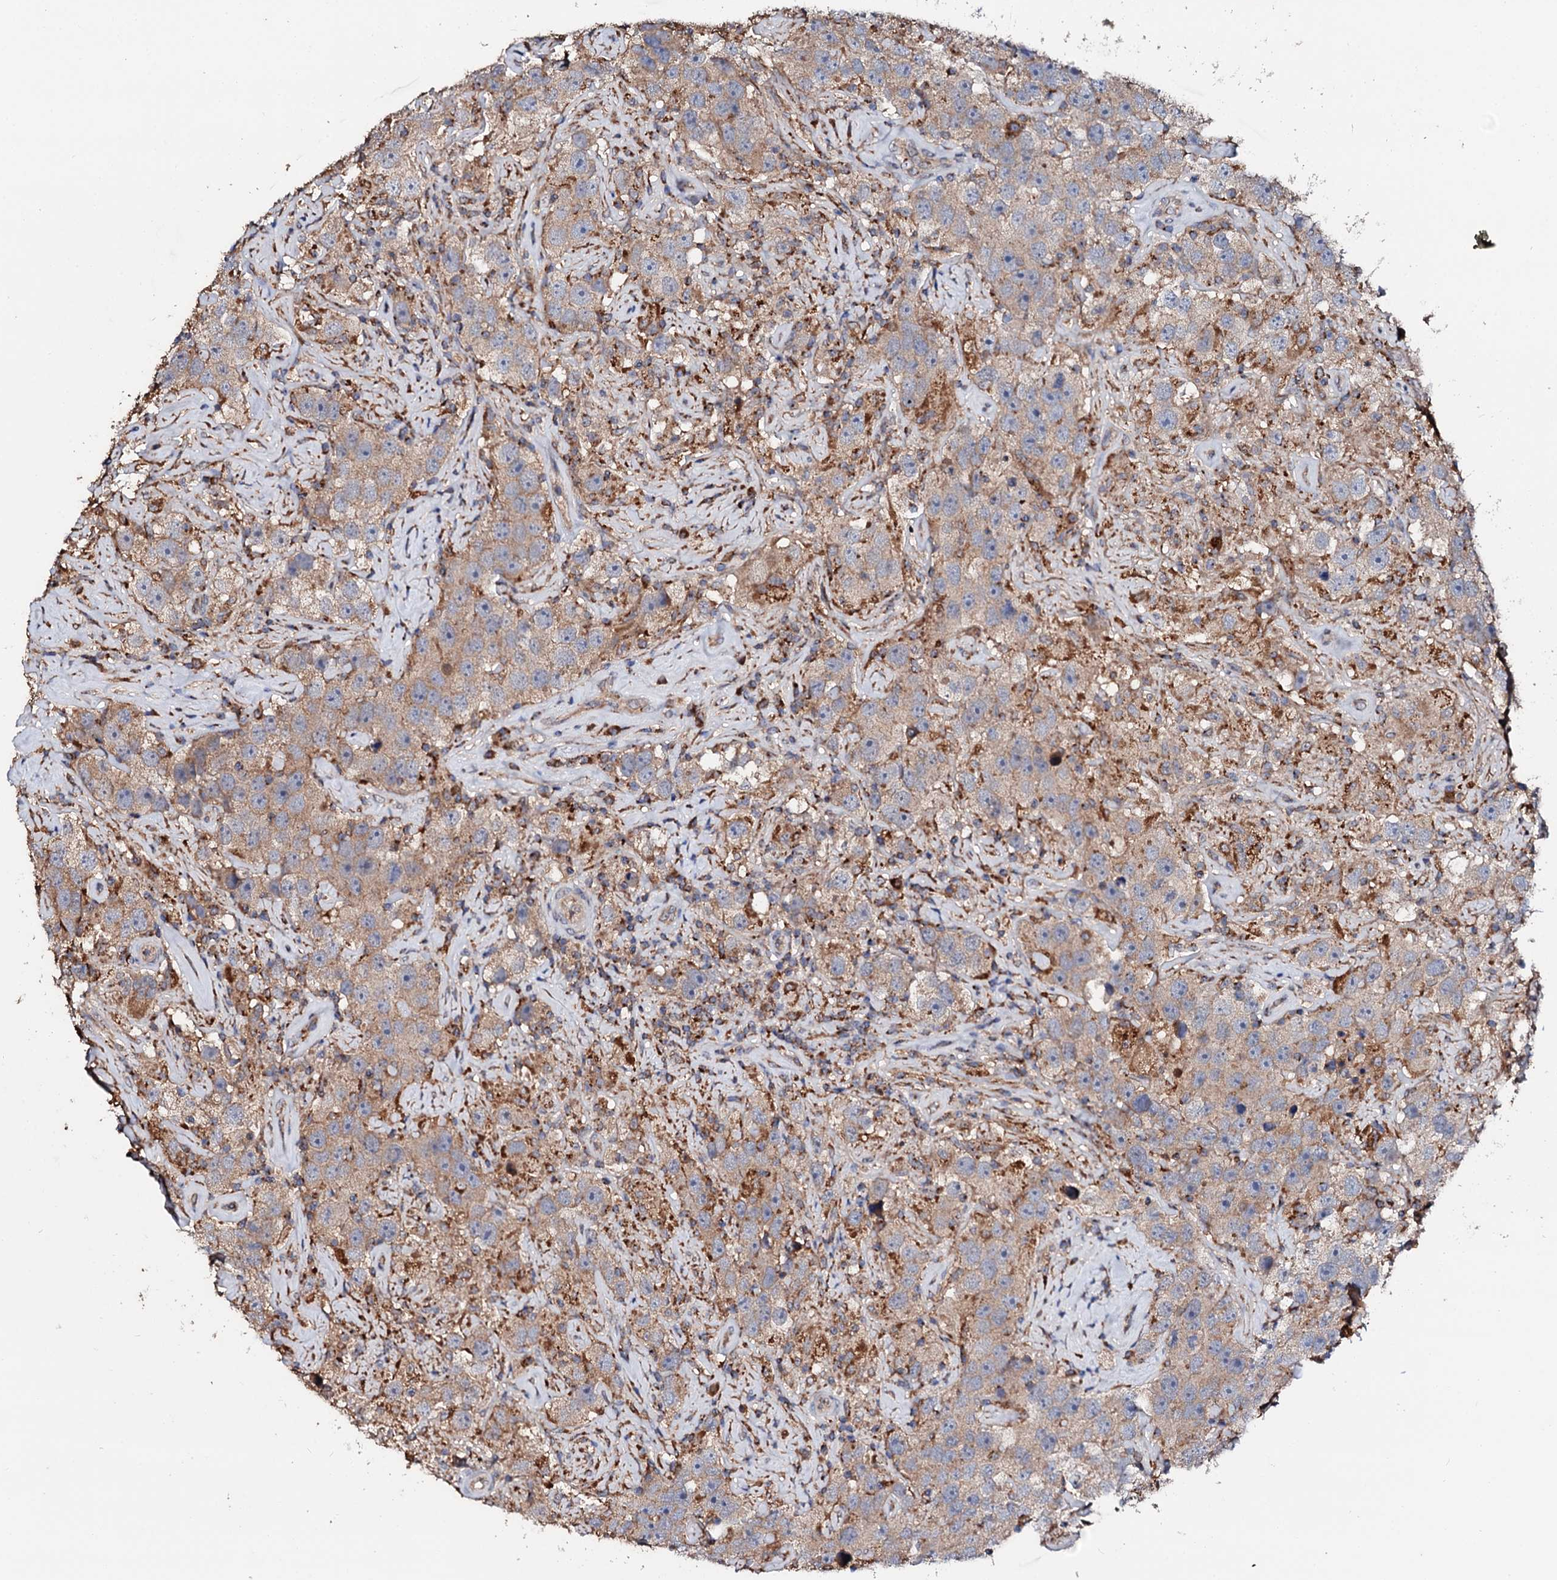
{"staining": {"intensity": "weak", "quantity": ">75%", "location": "cytoplasmic/membranous"}, "tissue": "testis cancer", "cell_type": "Tumor cells", "image_type": "cancer", "snomed": [{"axis": "morphology", "description": "Seminoma, NOS"}, {"axis": "topography", "description": "Testis"}], "caption": "Human seminoma (testis) stained for a protein (brown) demonstrates weak cytoplasmic/membranous positive expression in about >75% of tumor cells.", "gene": "ST3GAL1", "patient": {"sex": "male", "age": 49}}